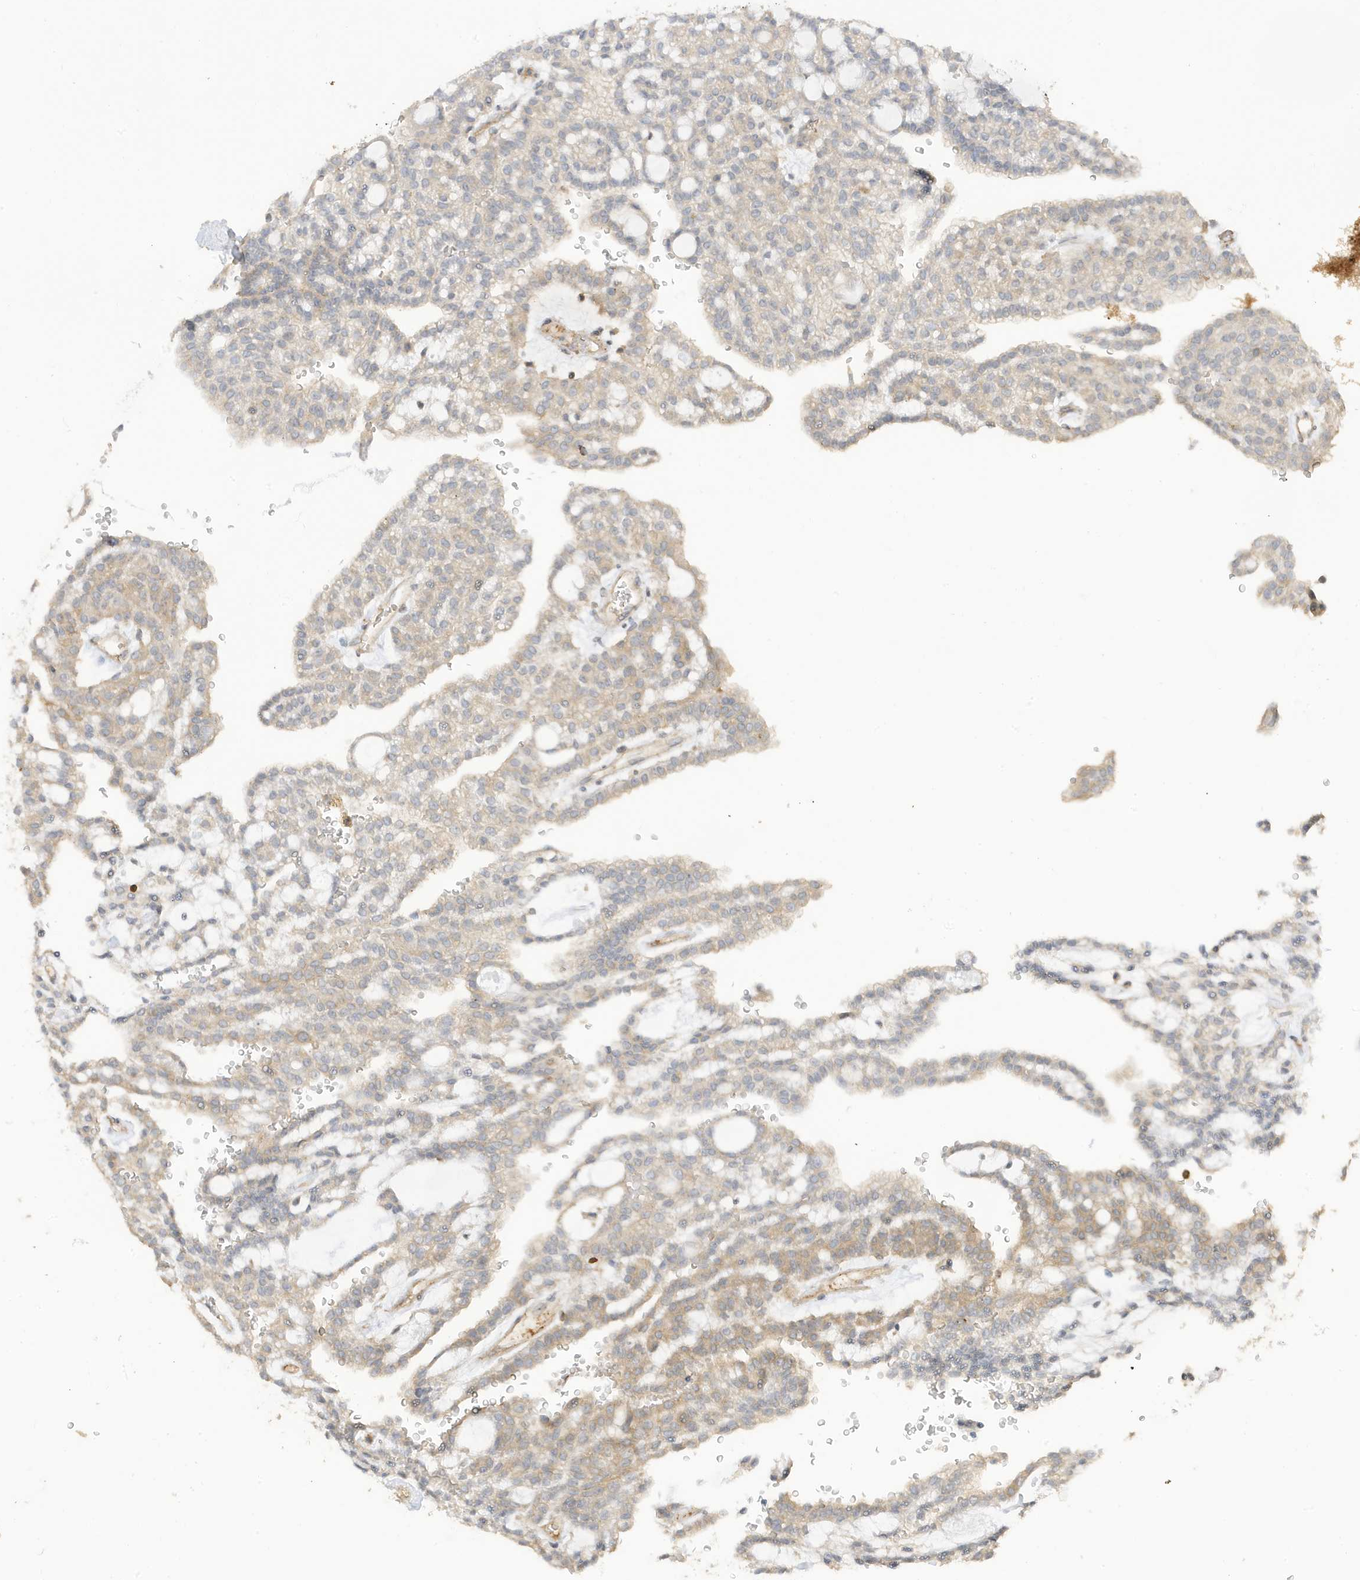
{"staining": {"intensity": "moderate", "quantity": "<25%", "location": "cytoplasmic/membranous"}, "tissue": "renal cancer", "cell_type": "Tumor cells", "image_type": "cancer", "snomed": [{"axis": "morphology", "description": "Adenocarcinoma, NOS"}, {"axis": "topography", "description": "Kidney"}], "caption": "A micrograph of adenocarcinoma (renal) stained for a protein reveals moderate cytoplasmic/membranous brown staining in tumor cells. The protein is shown in brown color, while the nuclei are stained blue.", "gene": "TAB3", "patient": {"sex": "male", "age": 63}}